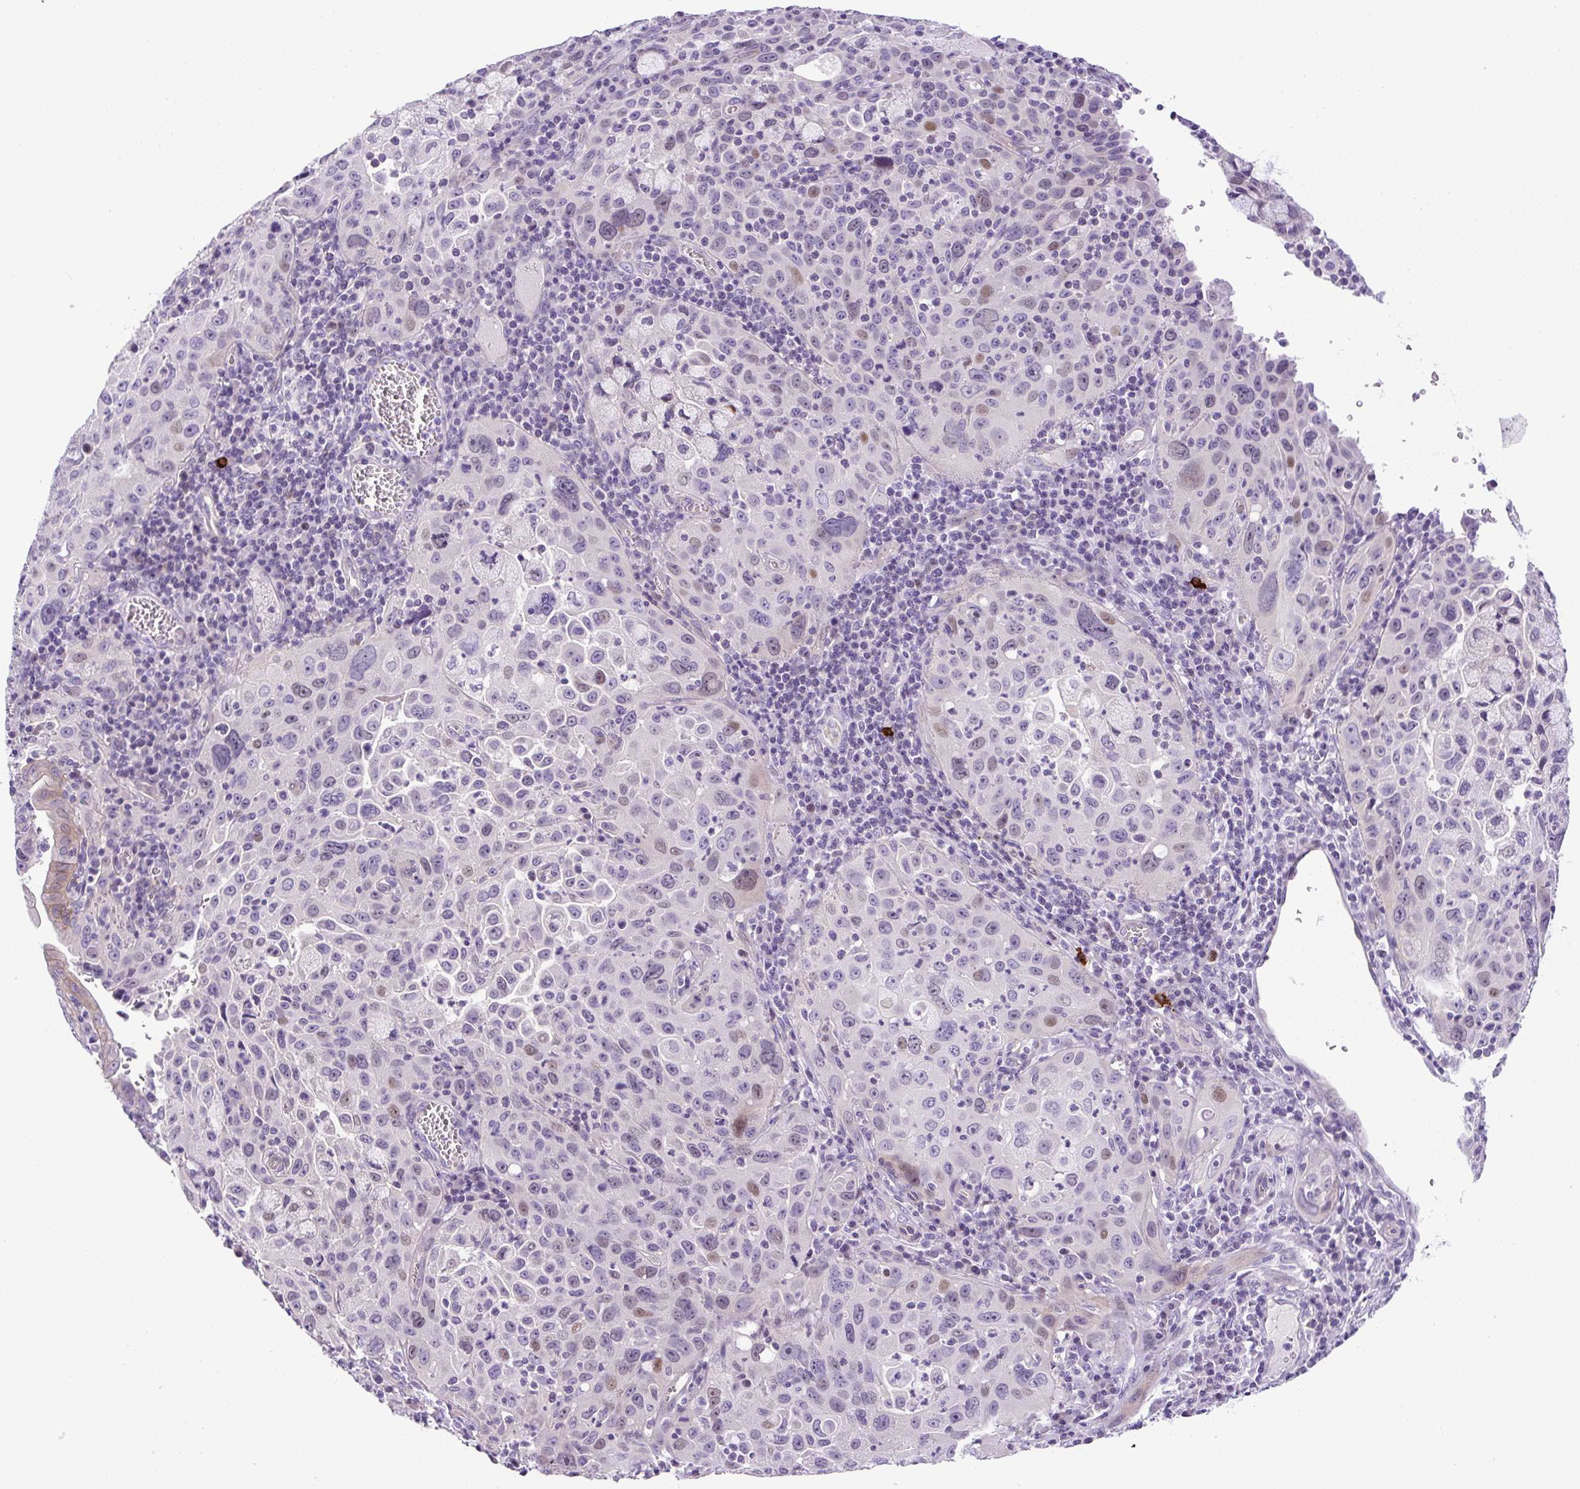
{"staining": {"intensity": "weak", "quantity": "<25%", "location": "nuclear"}, "tissue": "cervical cancer", "cell_type": "Tumor cells", "image_type": "cancer", "snomed": [{"axis": "morphology", "description": "Squamous cell carcinoma, NOS"}, {"axis": "topography", "description": "Cervix"}], "caption": "The immunohistochemistry image has no significant expression in tumor cells of cervical cancer tissue. (Brightfield microscopy of DAB IHC at high magnification).", "gene": "ADAMTS19", "patient": {"sex": "female", "age": 42}}